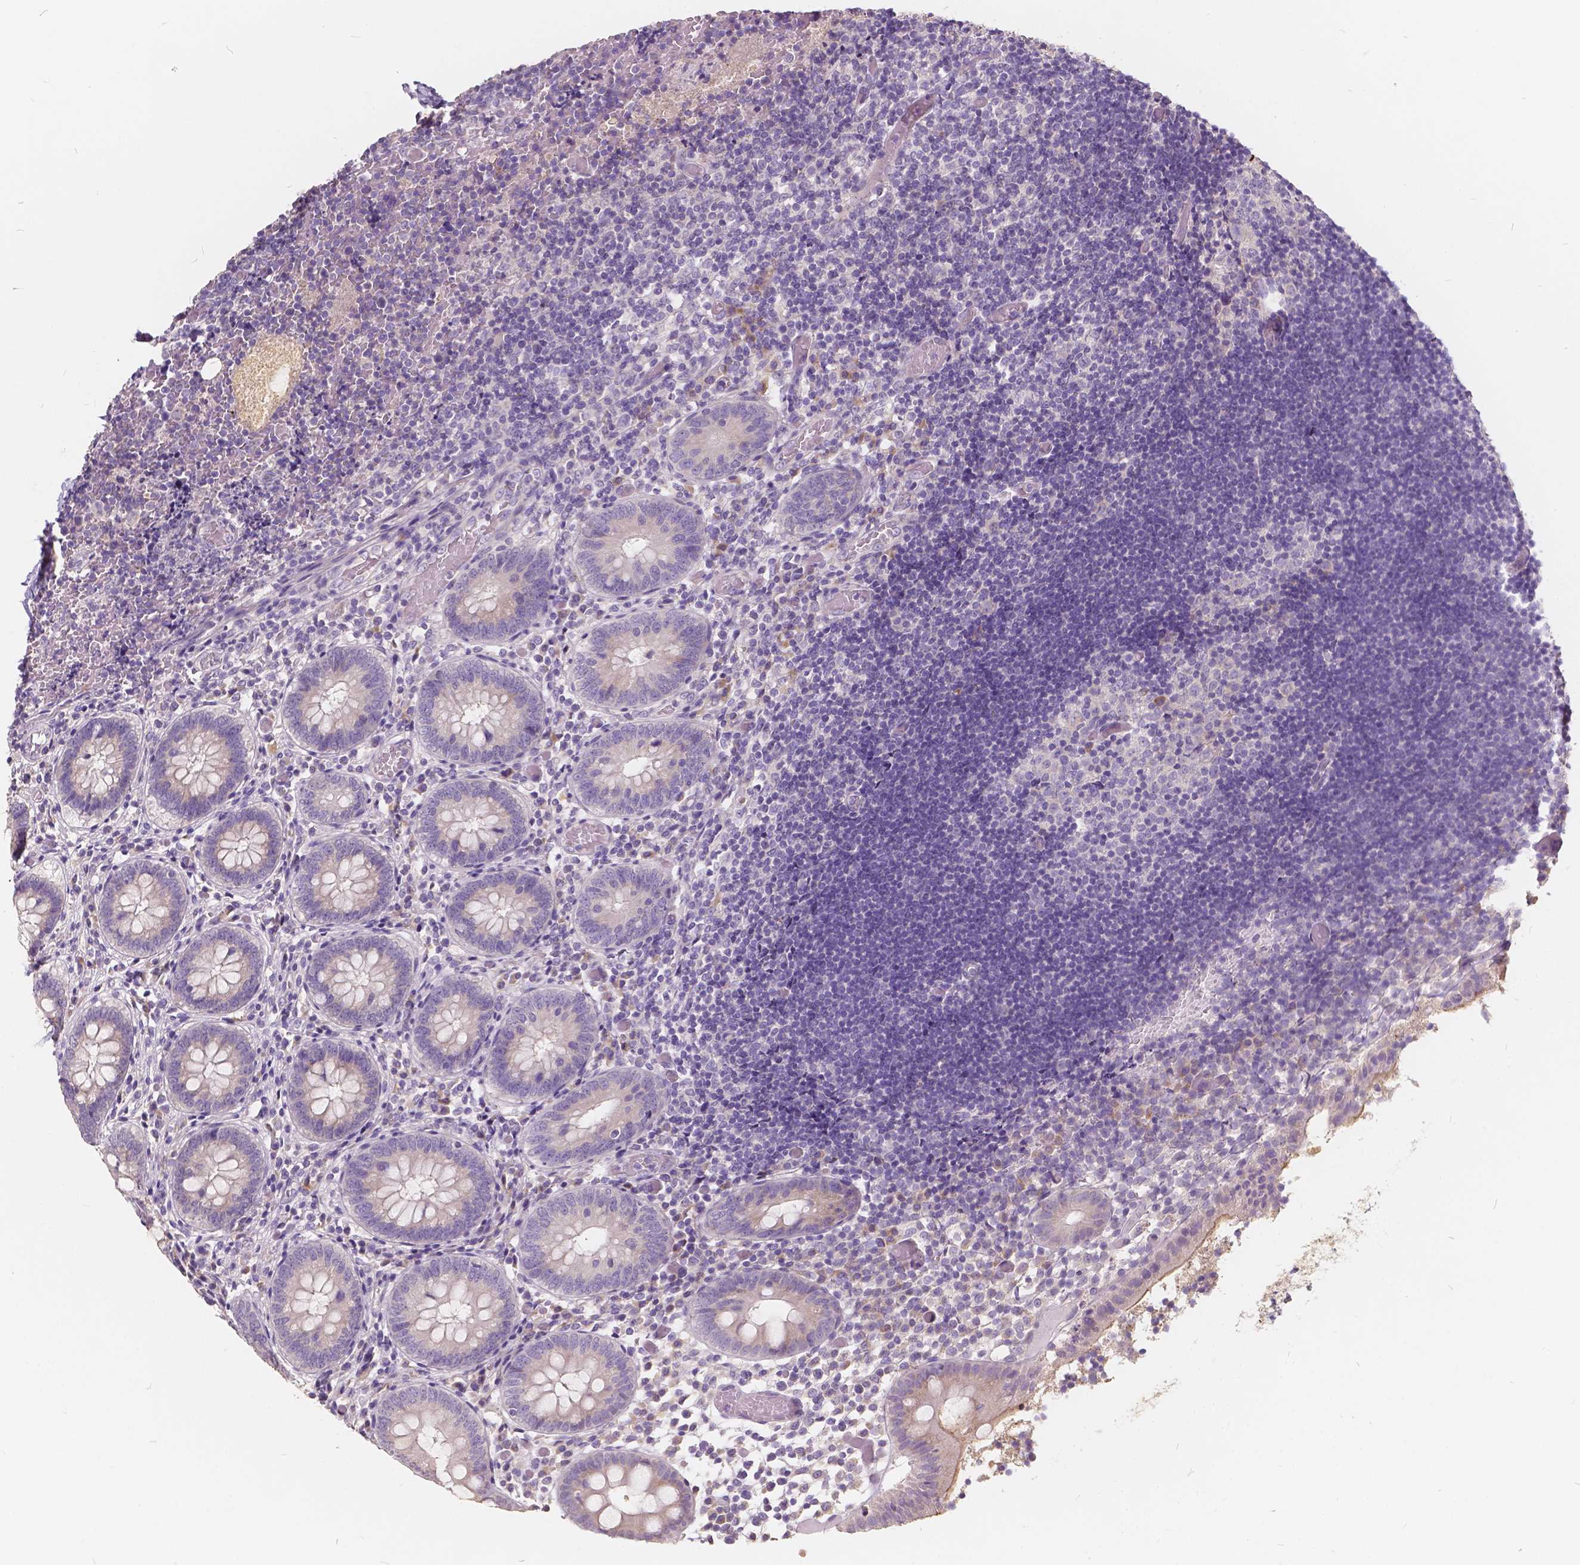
{"staining": {"intensity": "weak", "quantity": "<25%", "location": "cytoplasmic/membranous"}, "tissue": "appendix", "cell_type": "Glandular cells", "image_type": "normal", "snomed": [{"axis": "morphology", "description": "Normal tissue, NOS"}, {"axis": "topography", "description": "Appendix"}], "caption": "IHC of benign appendix exhibits no positivity in glandular cells.", "gene": "SLC7A8", "patient": {"sex": "female", "age": 32}}